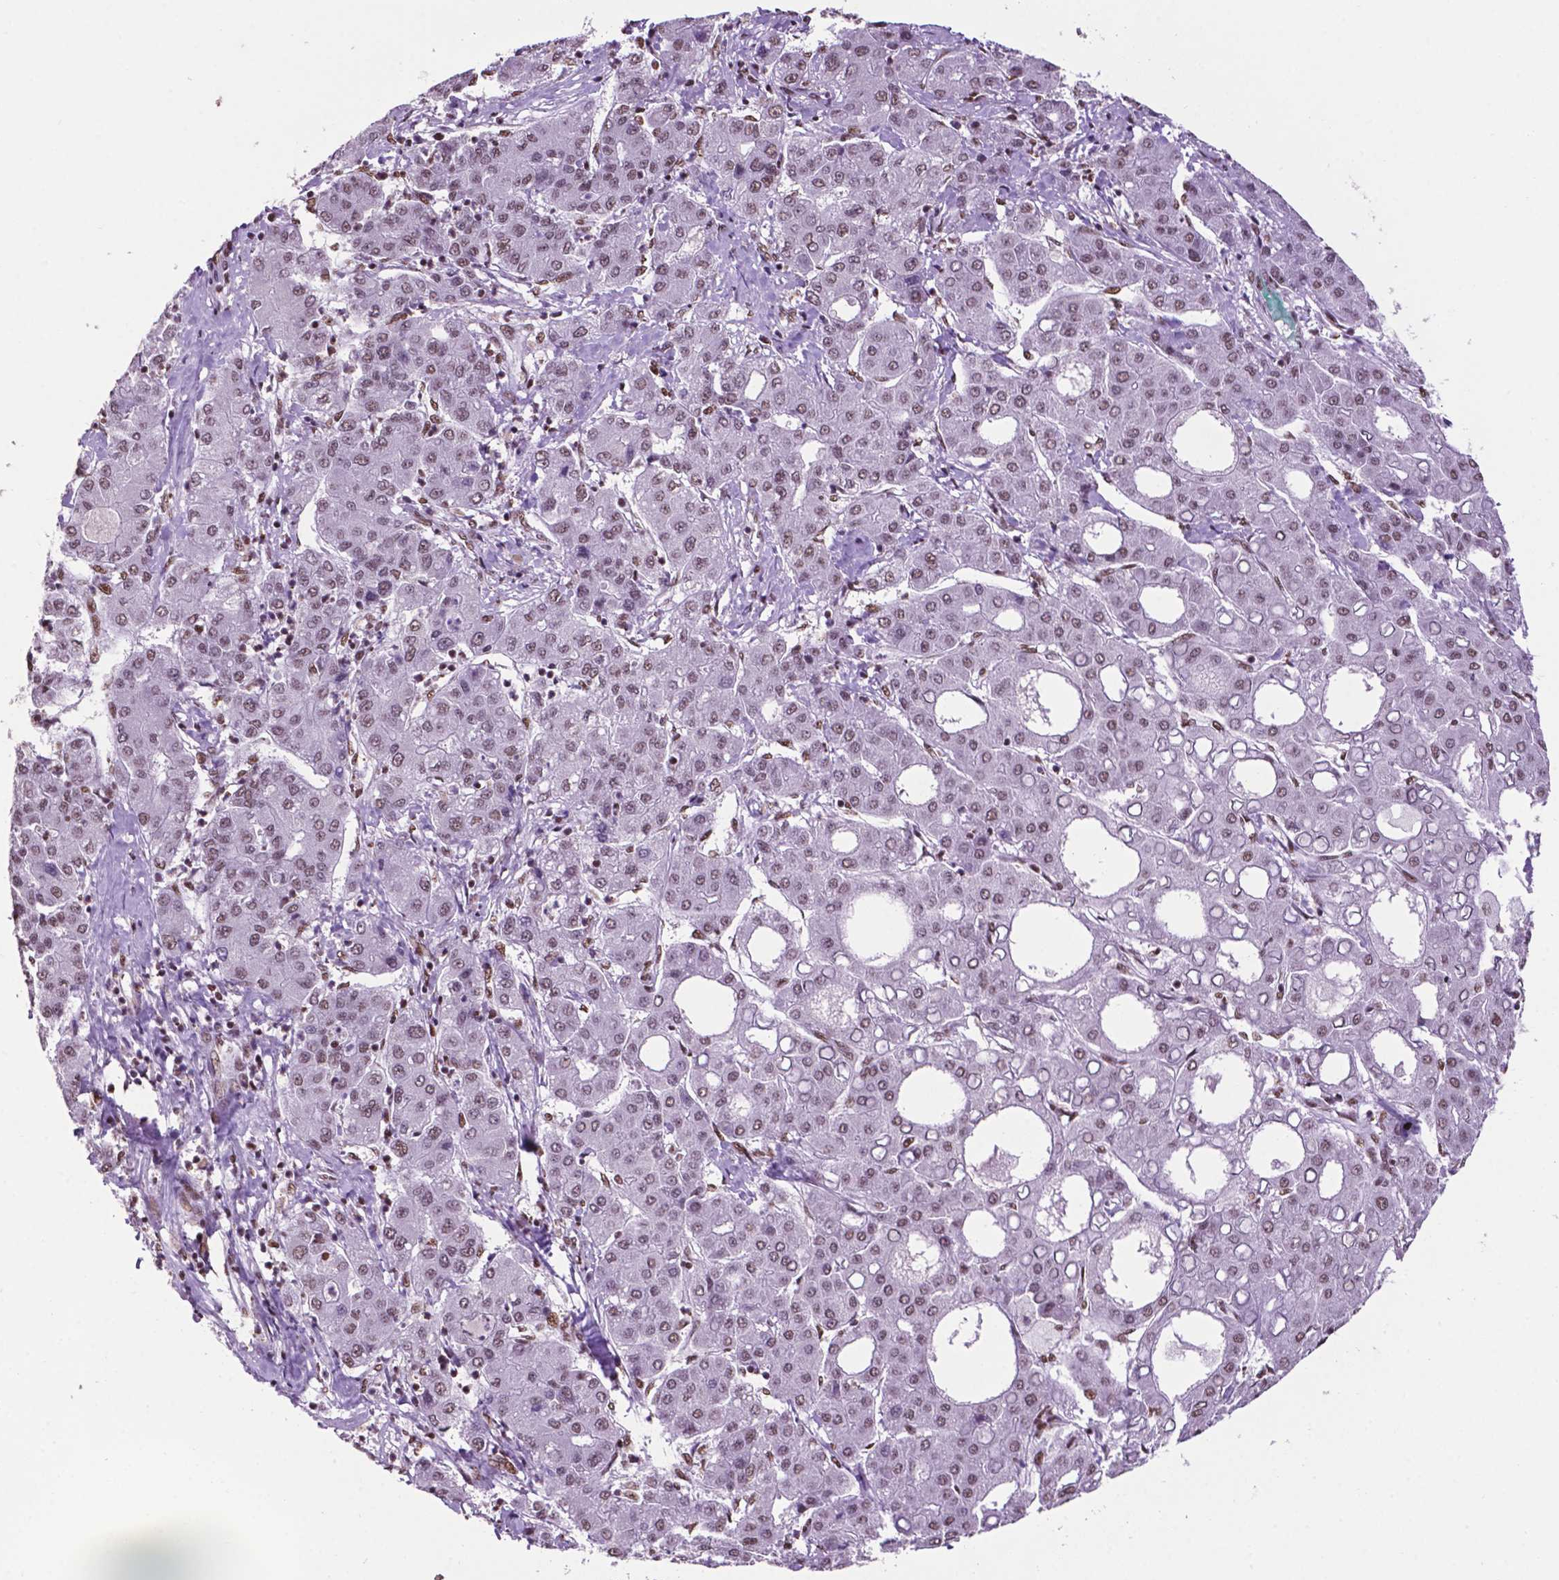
{"staining": {"intensity": "weak", "quantity": ">75%", "location": "nuclear"}, "tissue": "liver cancer", "cell_type": "Tumor cells", "image_type": "cancer", "snomed": [{"axis": "morphology", "description": "Carcinoma, Hepatocellular, NOS"}, {"axis": "topography", "description": "Liver"}], "caption": "Liver cancer (hepatocellular carcinoma) tissue reveals weak nuclear expression in approximately >75% of tumor cells, visualized by immunohistochemistry. Using DAB (brown) and hematoxylin (blue) stains, captured at high magnification using brightfield microscopy.", "gene": "CCAR2", "patient": {"sex": "male", "age": 65}}